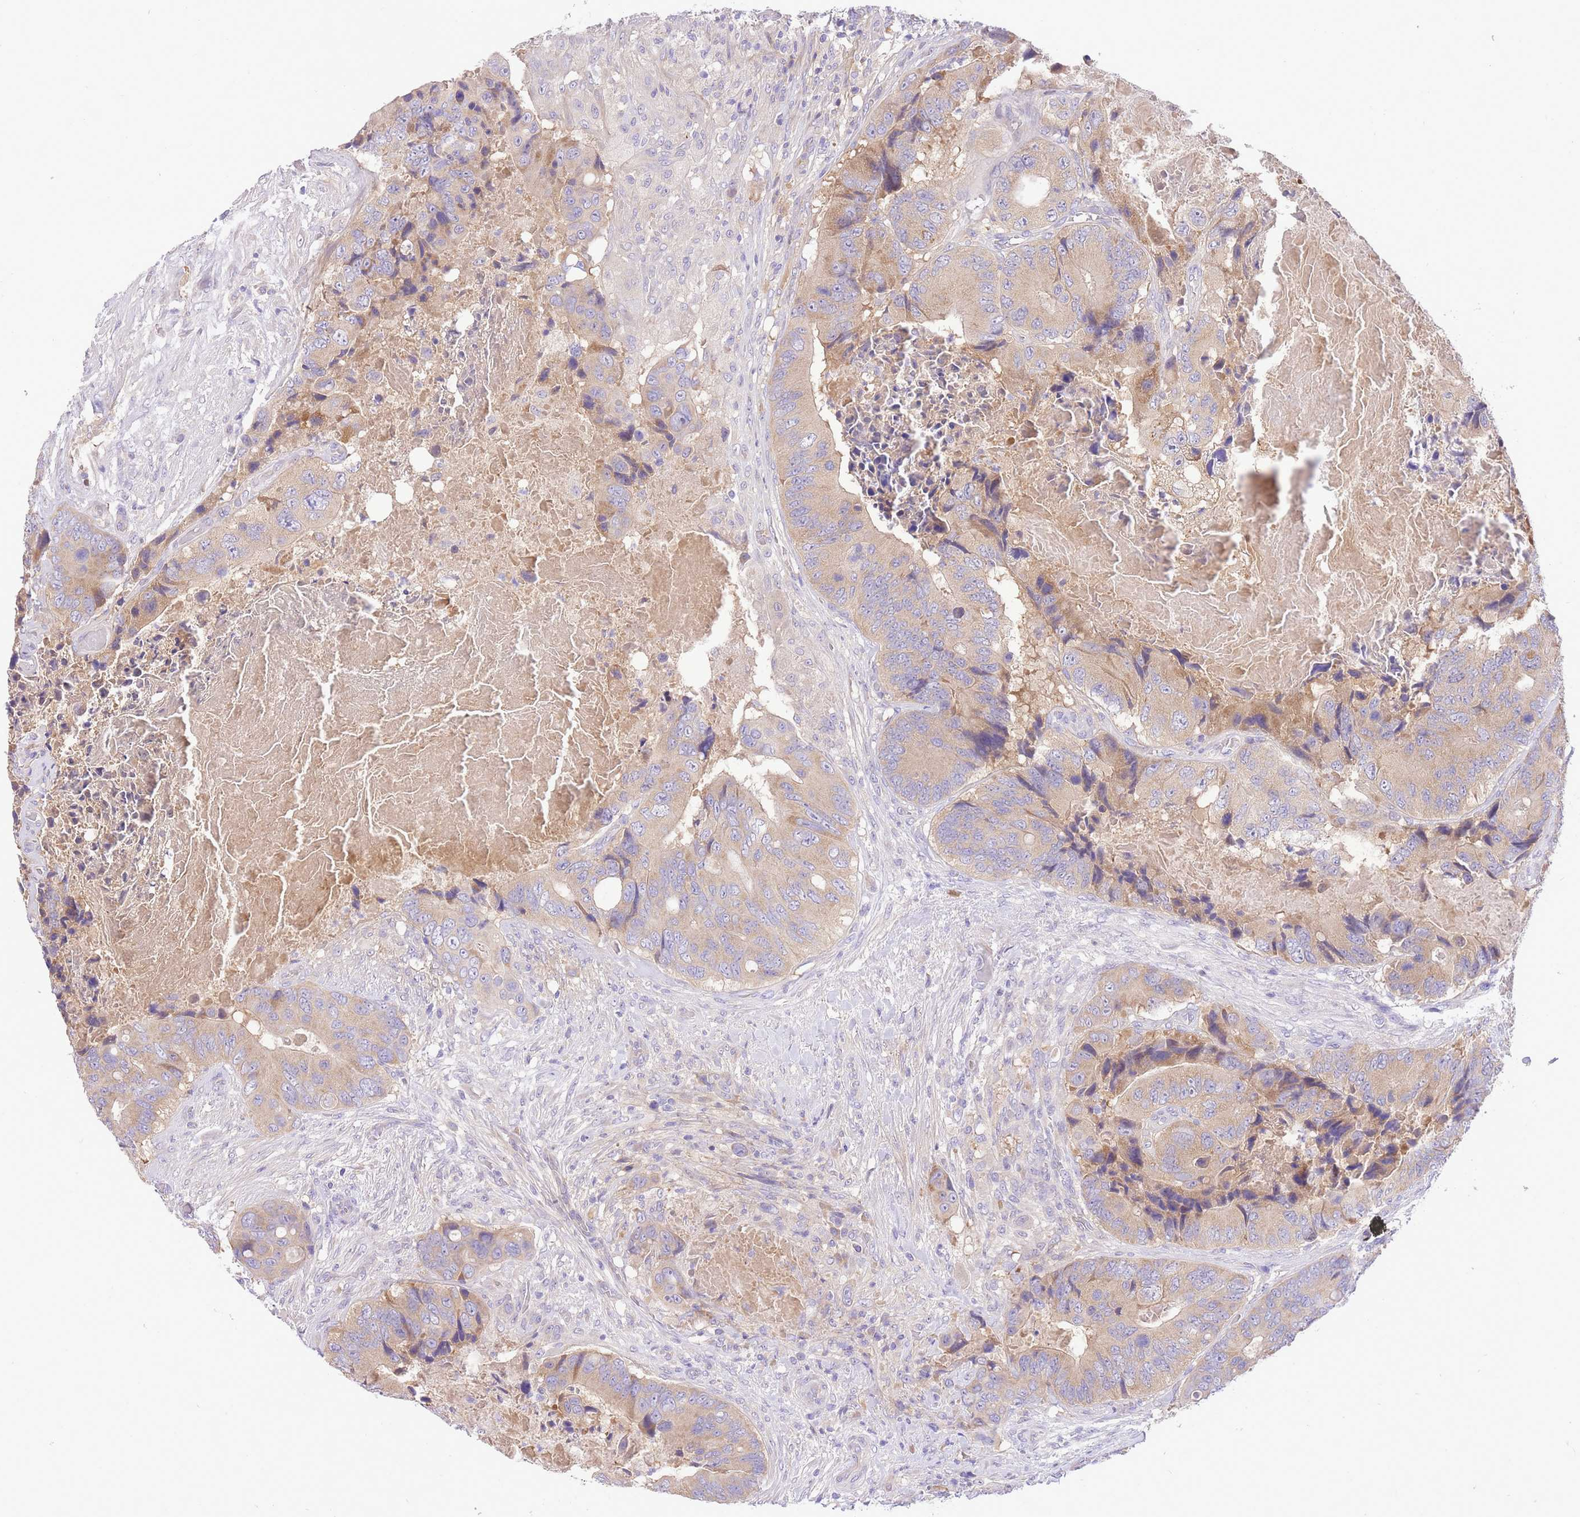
{"staining": {"intensity": "weak", "quantity": "25%-75%", "location": "cytoplasmic/membranous"}, "tissue": "colorectal cancer", "cell_type": "Tumor cells", "image_type": "cancer", "snomed": [{"axis": "morphology", "description": "Adenocarcinoma, NOS"}, {"axis": "topography", "description": "Colon"}], "caption": "A brown stain shows weak cytoplasmic/membranous staining of a protein in human colorectal cancer (adenocarcinoma) tumor cells. (IHC, brightfield microscopy, high magnification).", "gene": "LIPH", "patient": {"sex": "male", "age": 84}}